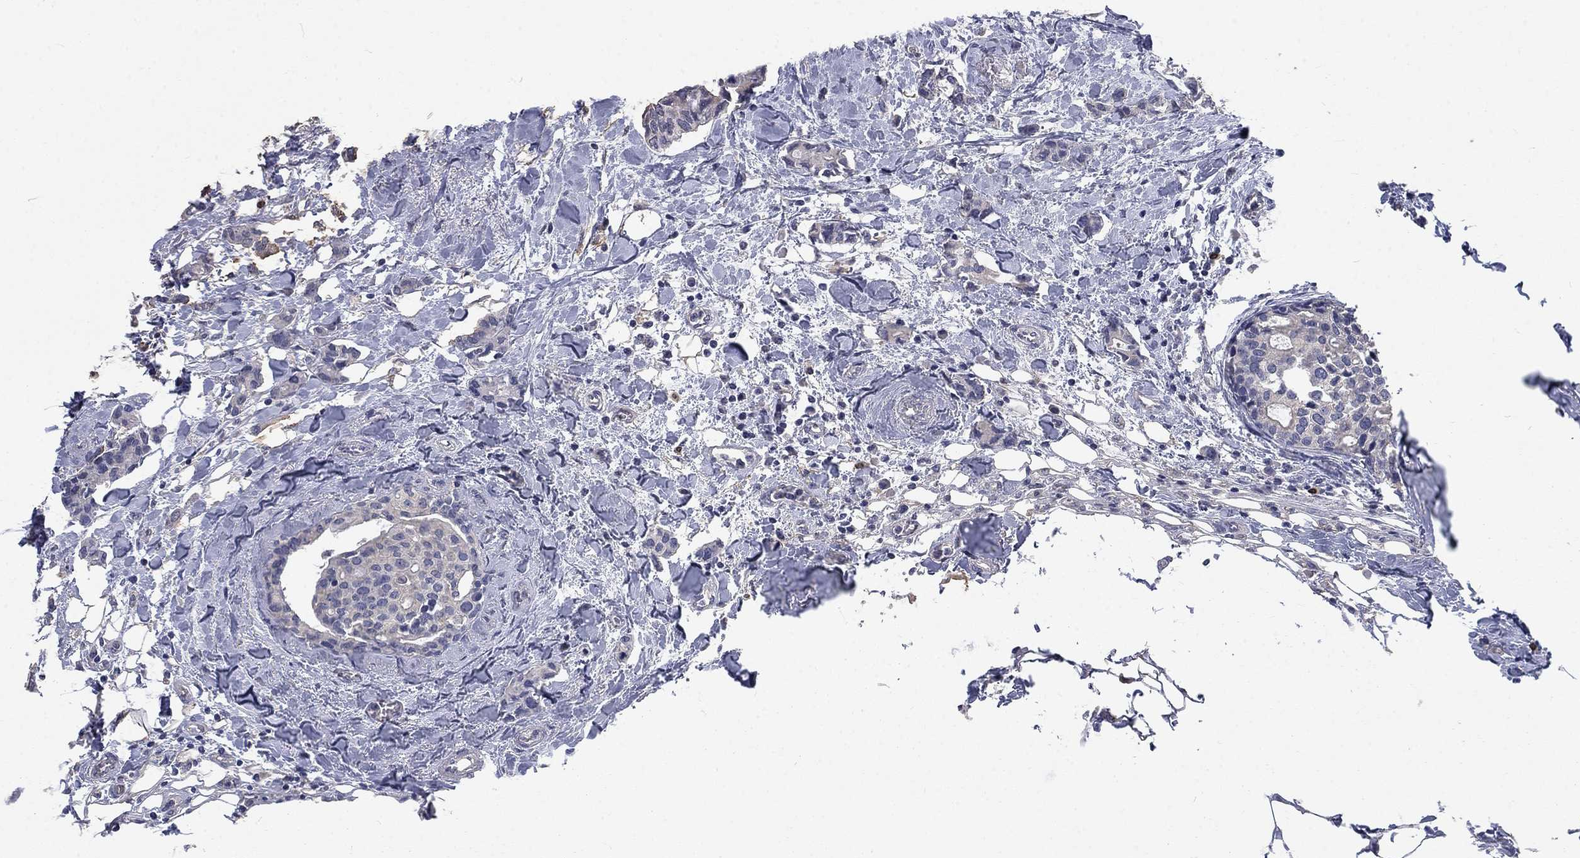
{"staining": {"intensity": "negative", "quantity": "none", "location": "none"}, "tissue": "breast cancer", "cell_type": "Tumor cells", "image_type": "cancer", "snomed": [{"axis": "morphology", "description": "Duct carcinoma"}, {"axis": "topography", "description": "Breast"}], "caption": "DAB immunohistochemical staining of human invasive ductal carcinoma (breast) displays no significant staining in tumor cells.", "gene": "PHKA1", "patient": {"sex": "female", "age": 83}}